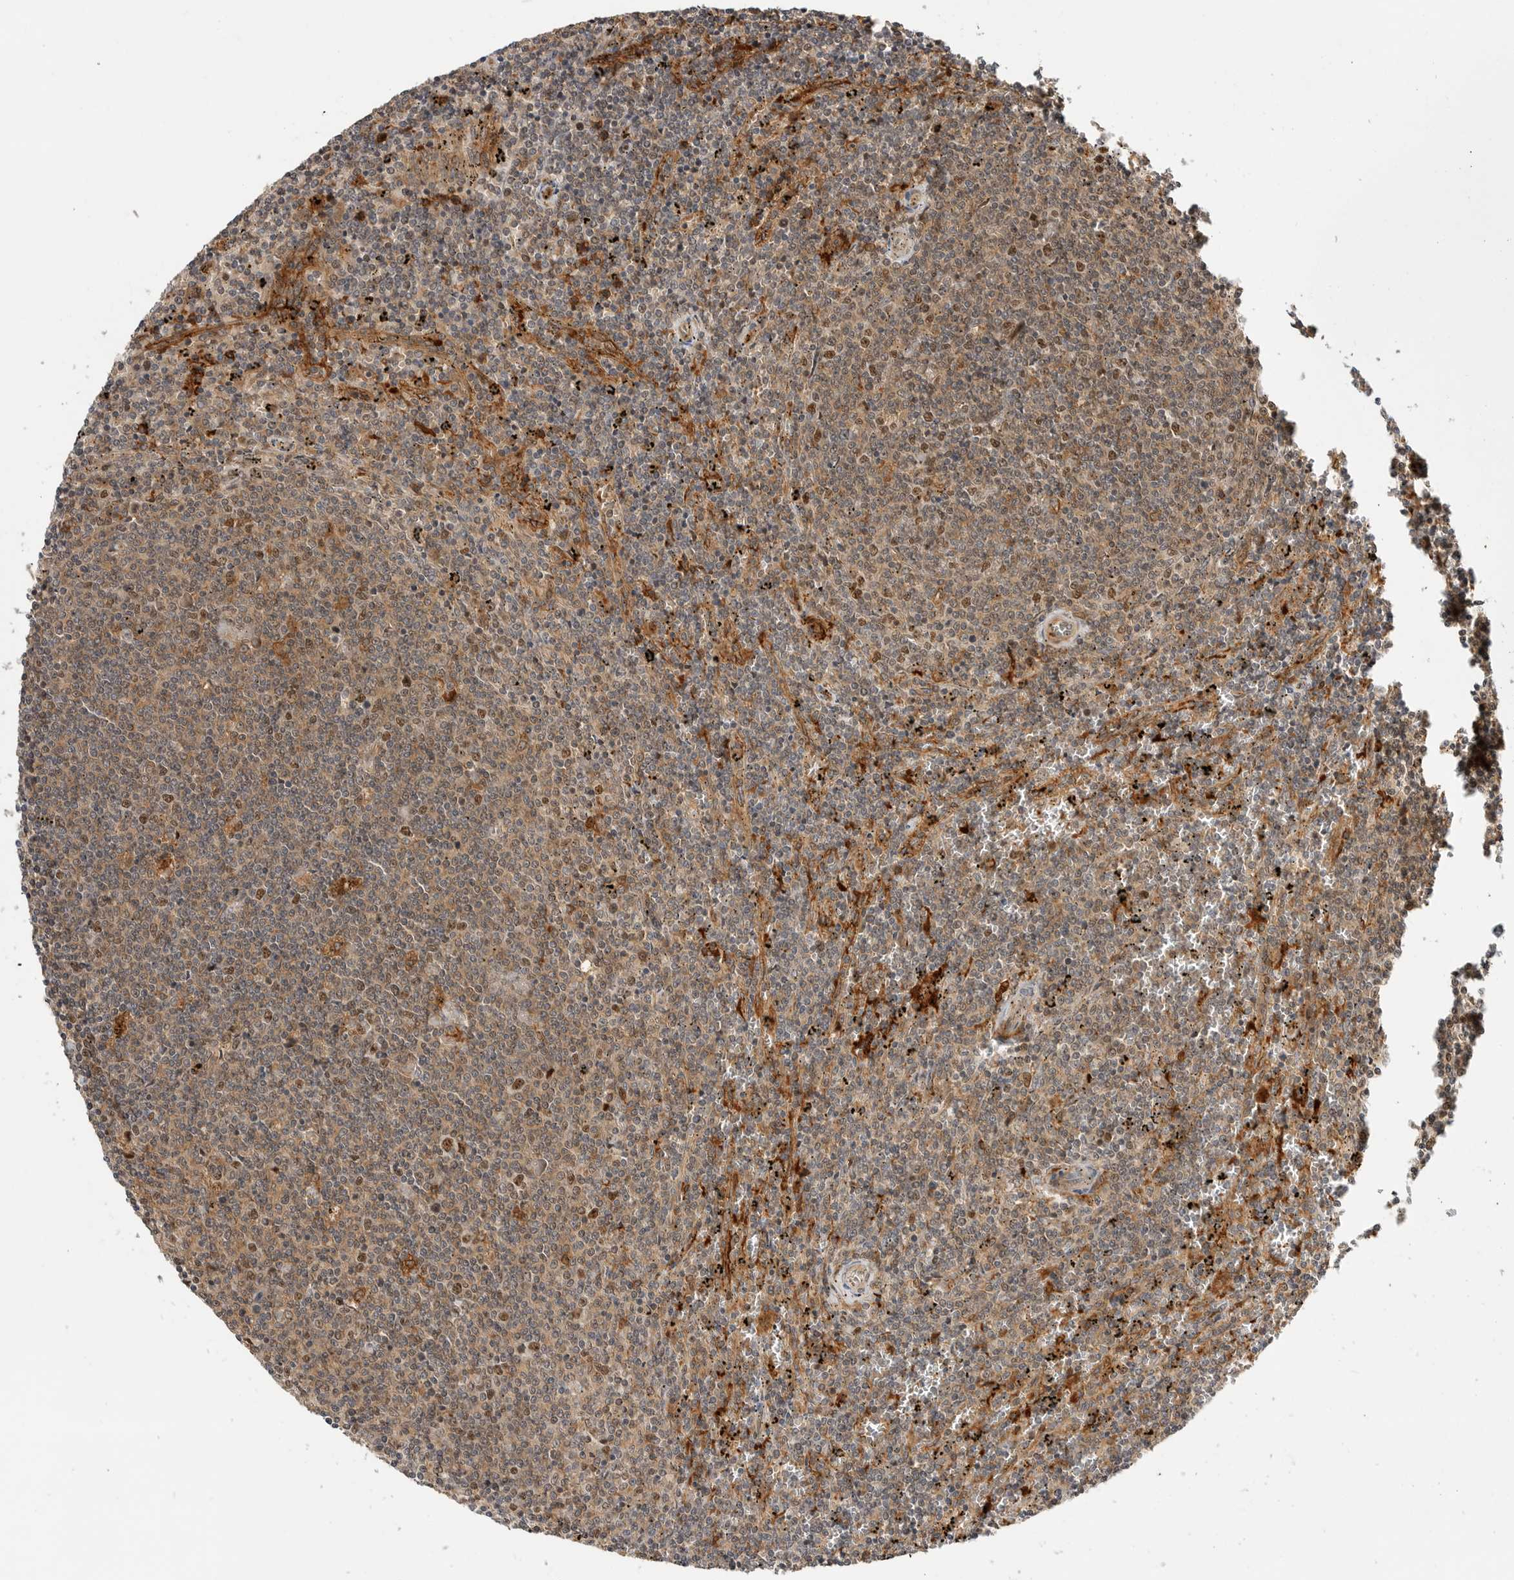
{"staining": {"intensity": "moderate", "quantity": "25%-75%", "location": "cytoplasmic/membranous,nuclear"}, "tissue": "lymphoma", "cell_type": "Tumor cells", "image_type": "cancer", "snomed": [{"axis": "morphology", "description": "Malignant lymphoma, non-Hodgkin's type, Low grade"}, {"axis": "topography", "description": "Spleen"}], "caption": "Low-grade malignant lymphoma, non-Hodgkin's type tissue exhibits moderate cytoplasmic/membranous and nuclear positivity in about 25%-75% of tumor cells", "gene": "CSNK1G3", "patient": {"sex": "female", "age": 50}}